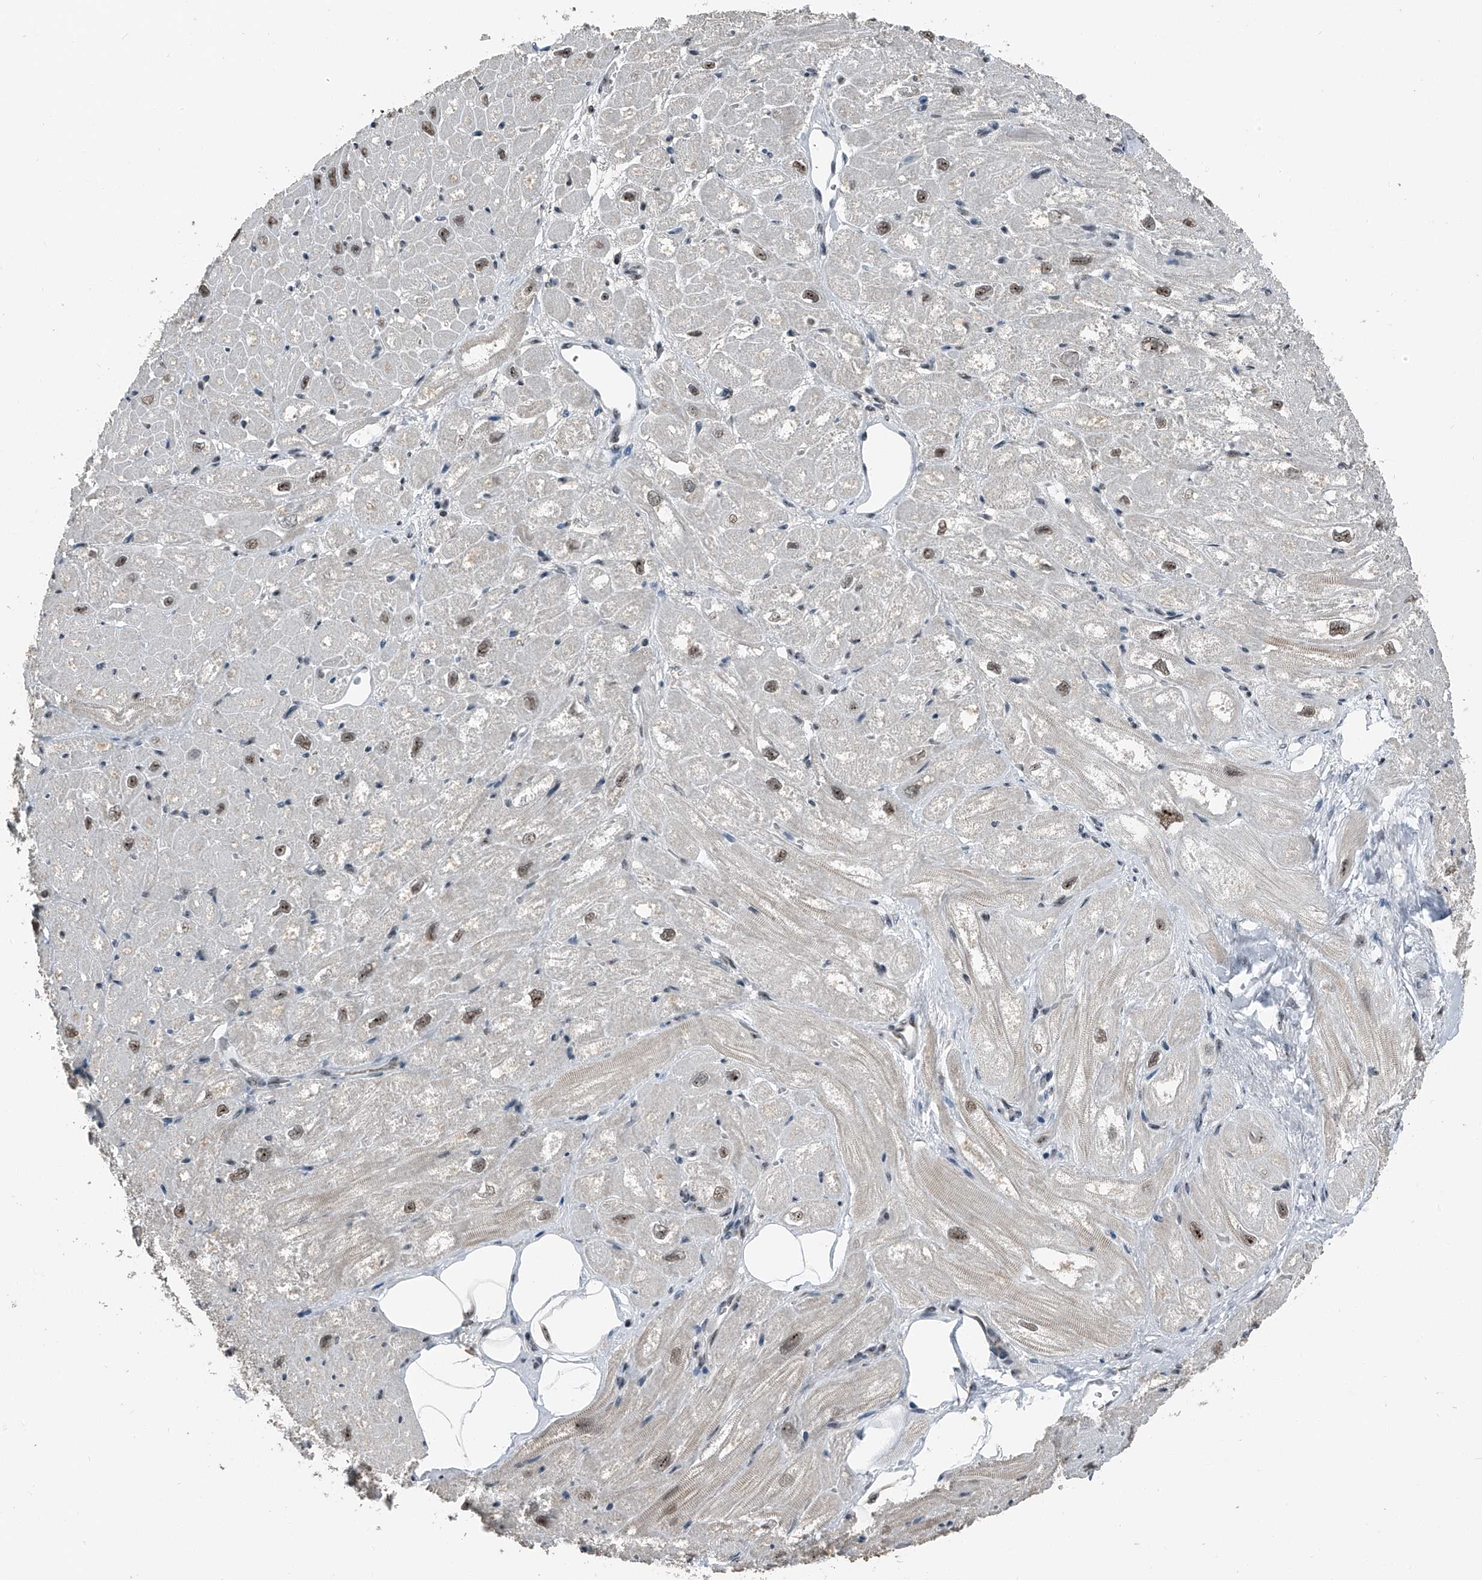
{"staining": {"intensity": "weak", "quantity": "25%-75%", "location": "nuclear"}, "tissue": "heart muscle", "cell_type": "Cardiomyocytes", "image_type": "normal", "snomed": [{"axis": "morphology", "description": "Normal tissue, NOS"}, {"axis": "topography", "description": "Heart"}], "caption": "Cardiomyocytes demonstrate low levels of weak nuclear staining in about 25%-75% of cells in normal human heart muscle.", "gene": "TCOF1", "patient": {"sex": "male", "age": 50}}